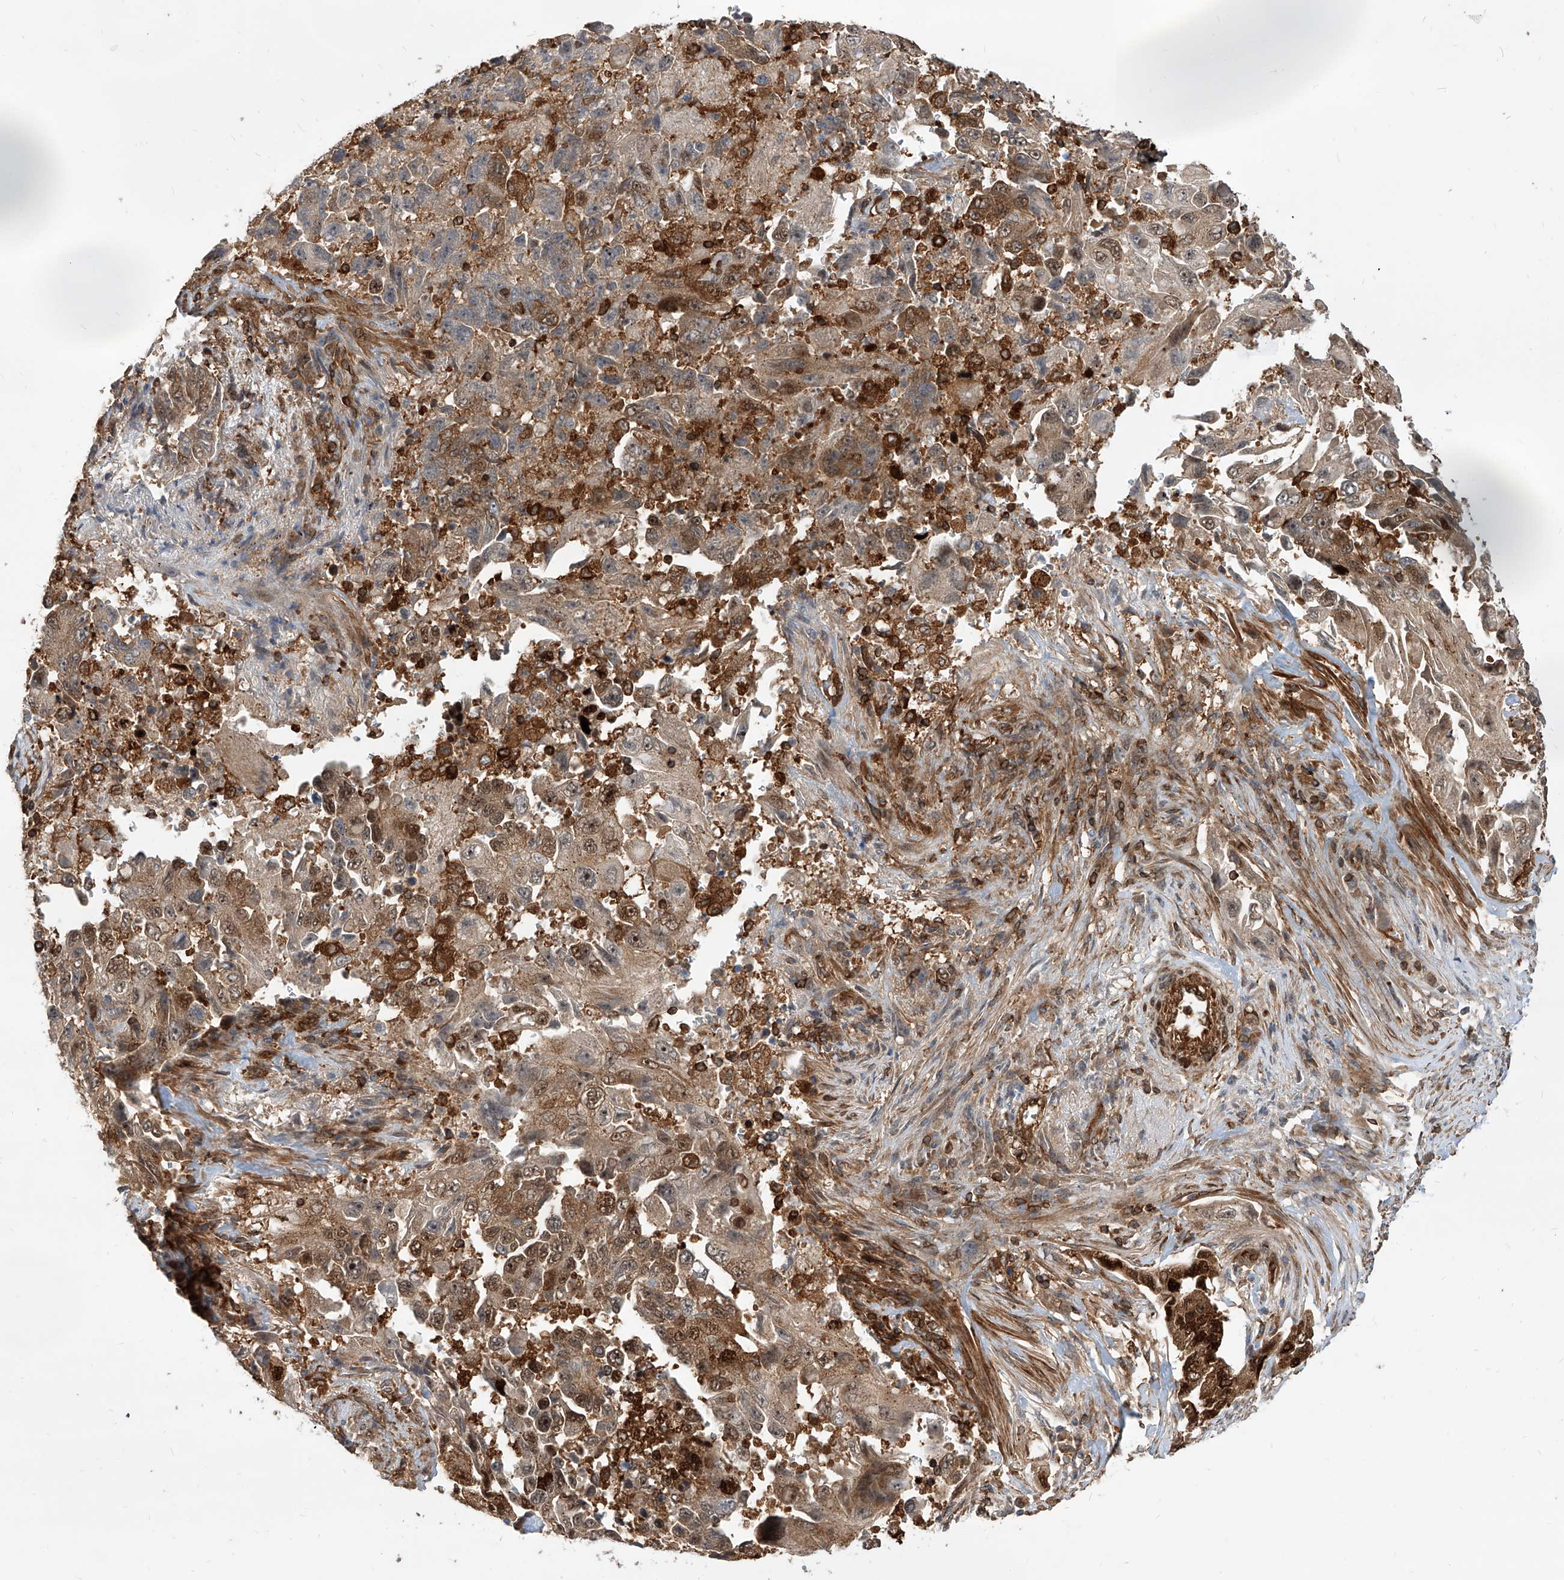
{"staining": {"intensity": "moderate", "quantity": ">75%", "location": "cytoplasmic/membranous,nuclear"}, "tissue": "lung cancer", "cell_type": "Tumor cells", "image_type": "cancer", "snomed": [{"axis": "morphology", "description": "Adenocarcinoma, NOS"}, {"axis": "topography", "description": "Lung"}], "caption": "Lung cancer (adenocarcinoma) tissue exhibits moderate cytoplasmic/membranous and nuclear expression in approximately >75% of tumor cells", "gene": "MAGED2", "patient": {"sex": "female", "age": 51}}